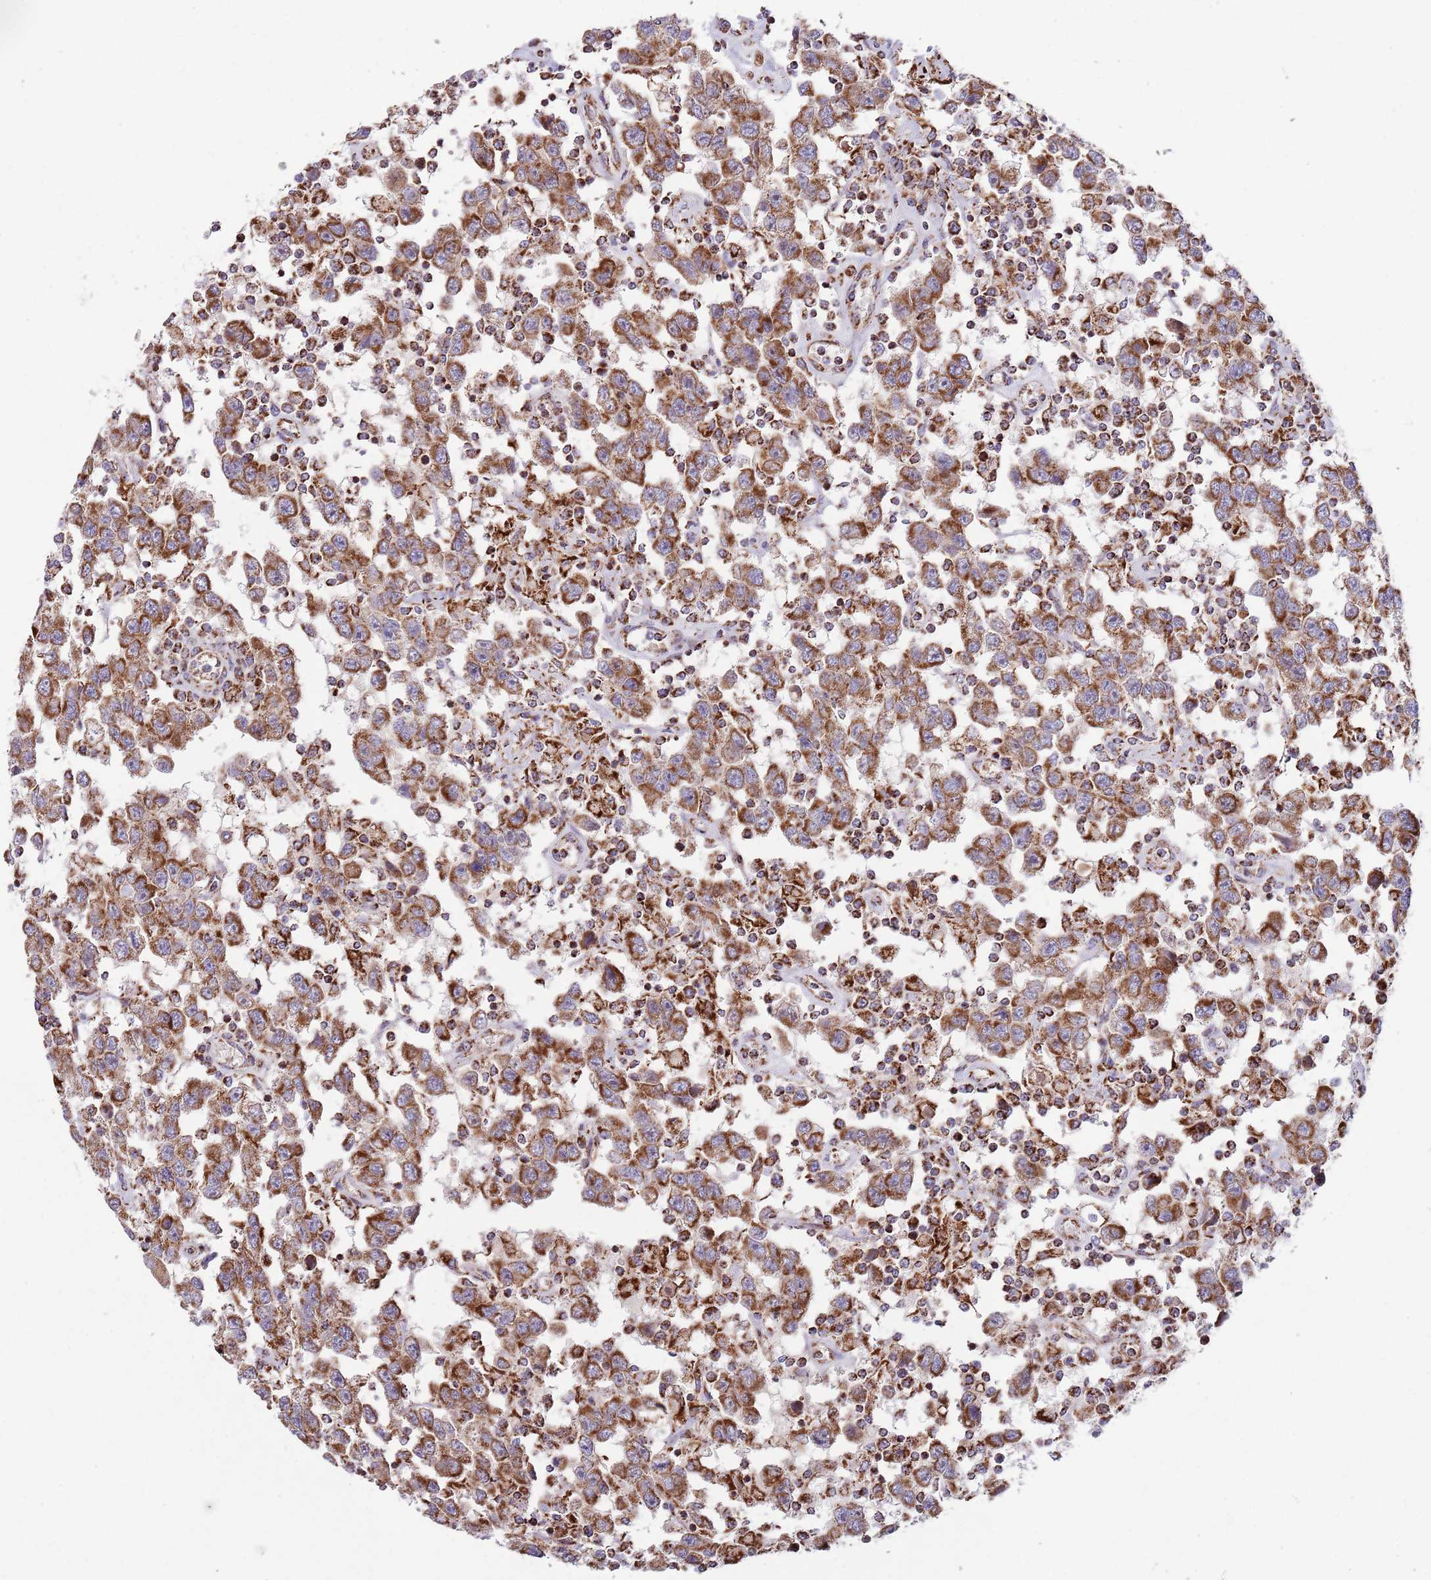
{"staining": {"intensity": "strong", "quantity": ">75%", "location": "cytoplasmic/membranous"}, "tissue": "testis cancer", "cell_type": "Tumor cells", "image_type": "cancer", "snomed": [{"axis": "morphology", "description": "Seminoma, NOS"}, {"axis": "topography", "description": "Testis"}], "caption": "Testis cancer tissue exhibits strong cytoplasmic/membranous expression in about >75% of tumor cells, visualized by immunohistochemistry.", "gene": "ATP5PD", "patient": {"sex": "male", "age": 41}}